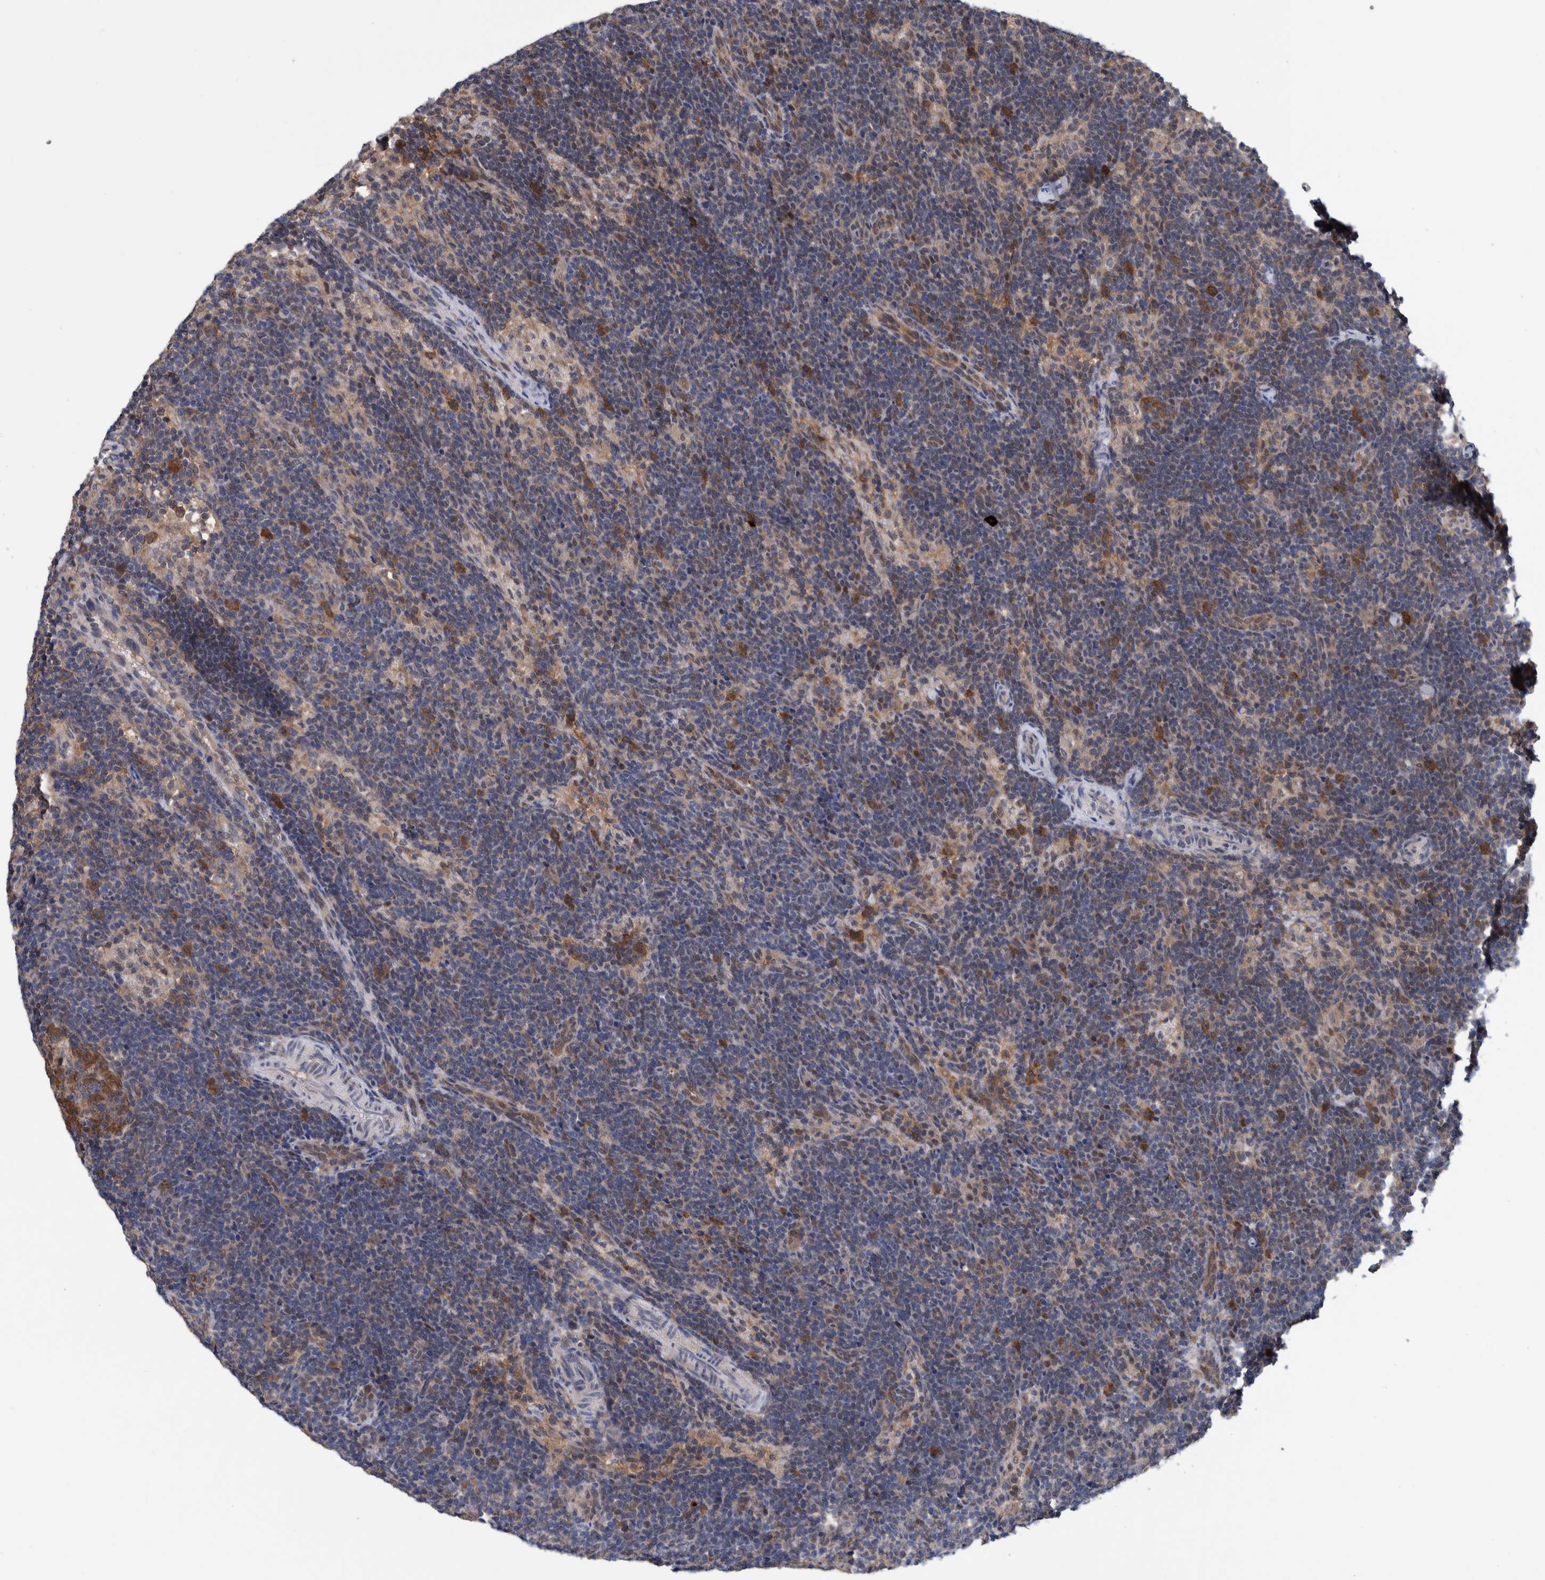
{"staining": {"intensity": "moderate", "quantity": "25%-75%", "location": "cytoplasmic/membranous"}, "tissue": "lymph node", "cell_type": "Germinal center cells", "image_type": "normal", "snomed": [{"axis": "morphology", "description": "Normal tissue, NOS"}, {"axis": "topography", "description": "Lymph node"}], "caption": "Germinal center cells display medium levels of moderate cytoplasmic/membranous staining in approximately 25%-75% of cells in unremarkable lymph node. (Brightfield microscopy of DAB IHC at high magnification).", "gene": "PFAS", "patient": {"sex": "female", "age": 22}}